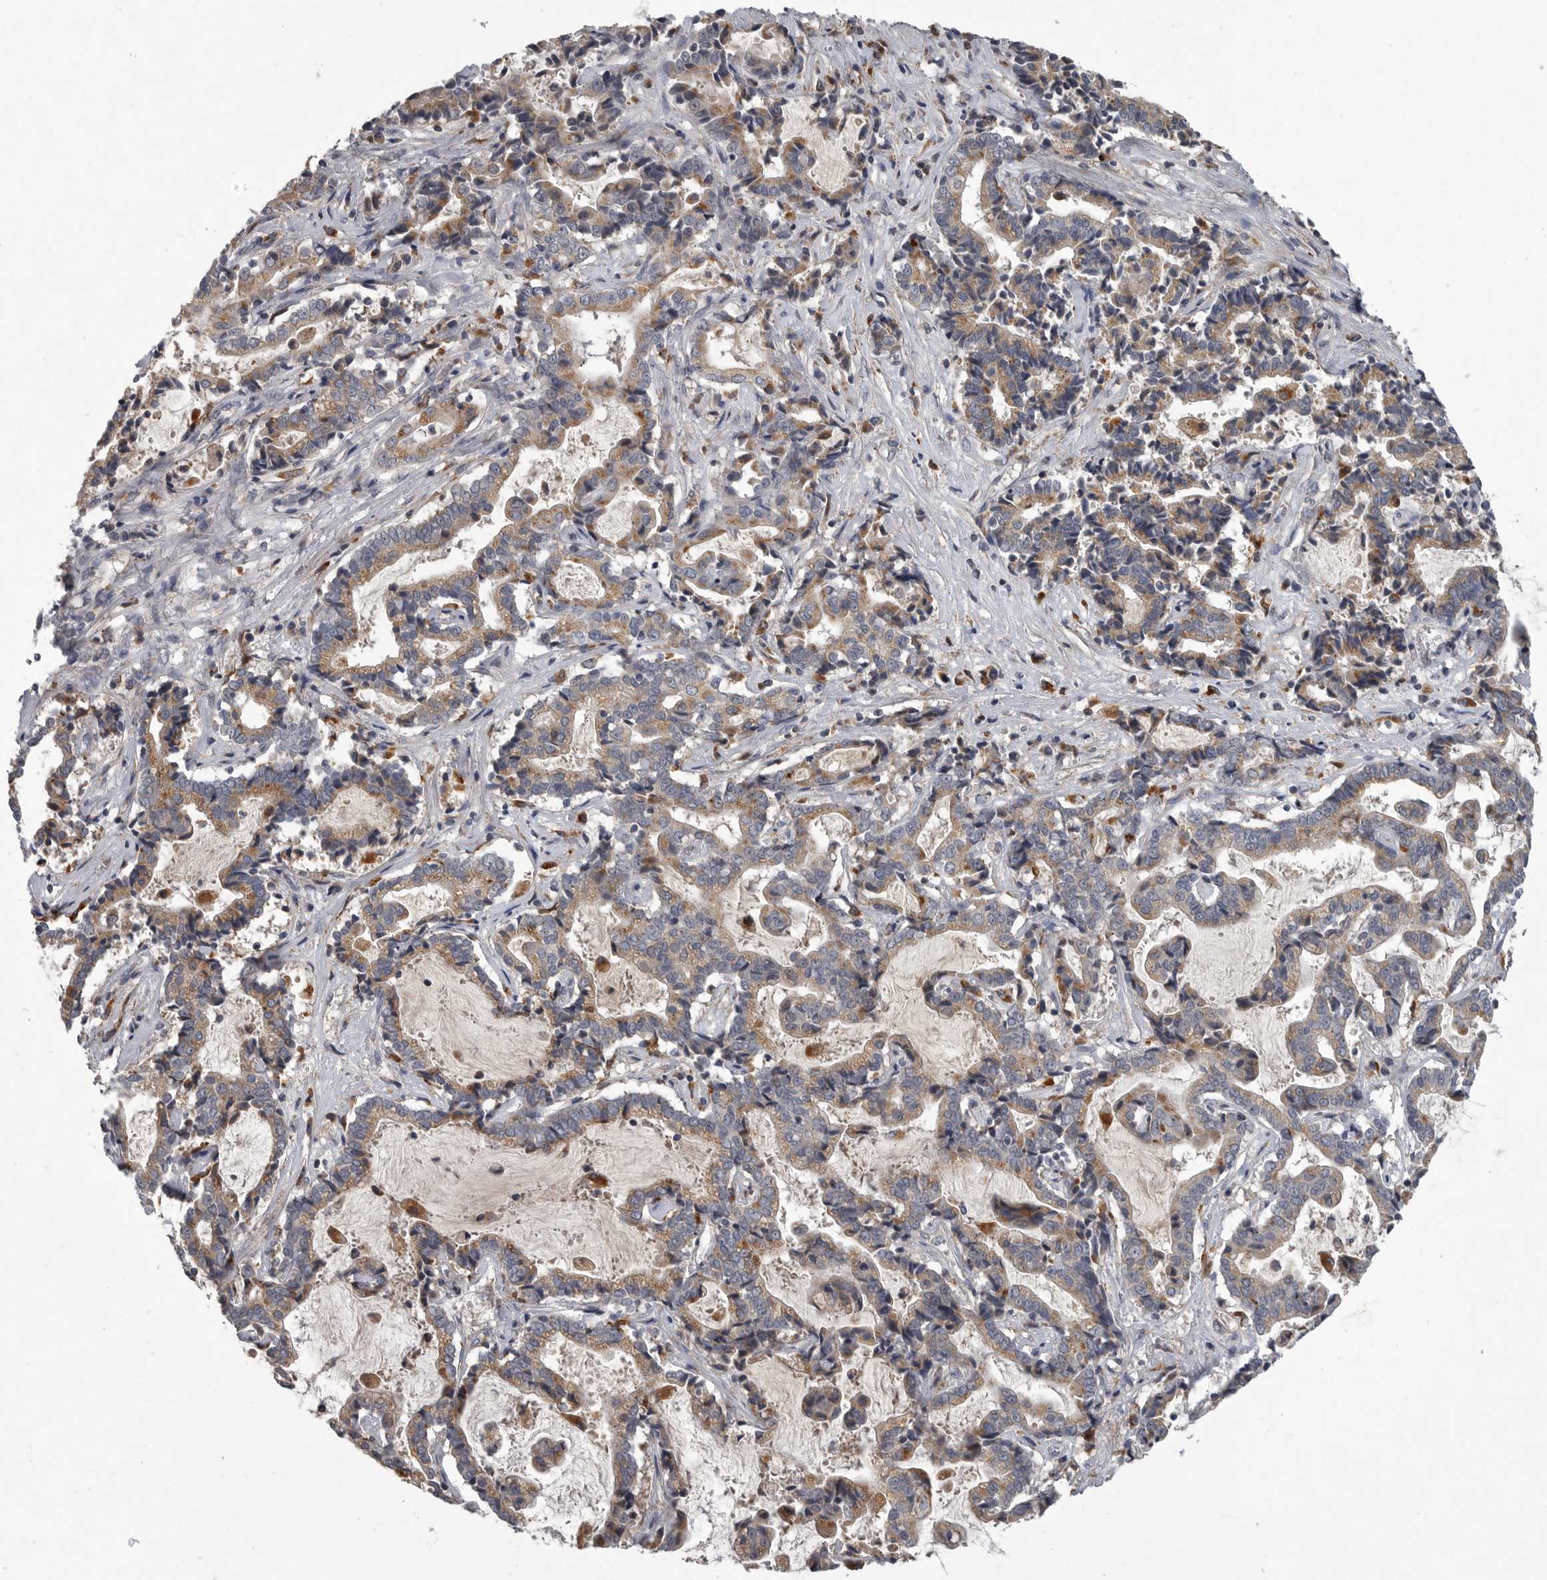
{"staining": {"intensity": "weak", "quantity": ">75%", "location": "cytoplasmic/membranous"}, "tissue": "liver cancer", "cell_type": "Tumor cells", "image_type": "cancer", "snomed": [{"axis": "morphology", "description": "Cholangiocarcinoma"}, {"axis": "topography", "description": "Liver"}], "caption": "A high-resolution image shows immunohistochemistry (IHC) staining of cholangiocarcinoma (liver), which reveals weak cytoplasmic/membranous staining in approximately >75% of tumor cells.", "gene": "LAMTOR3", "patient": {"sex": "male", "age": 57}}